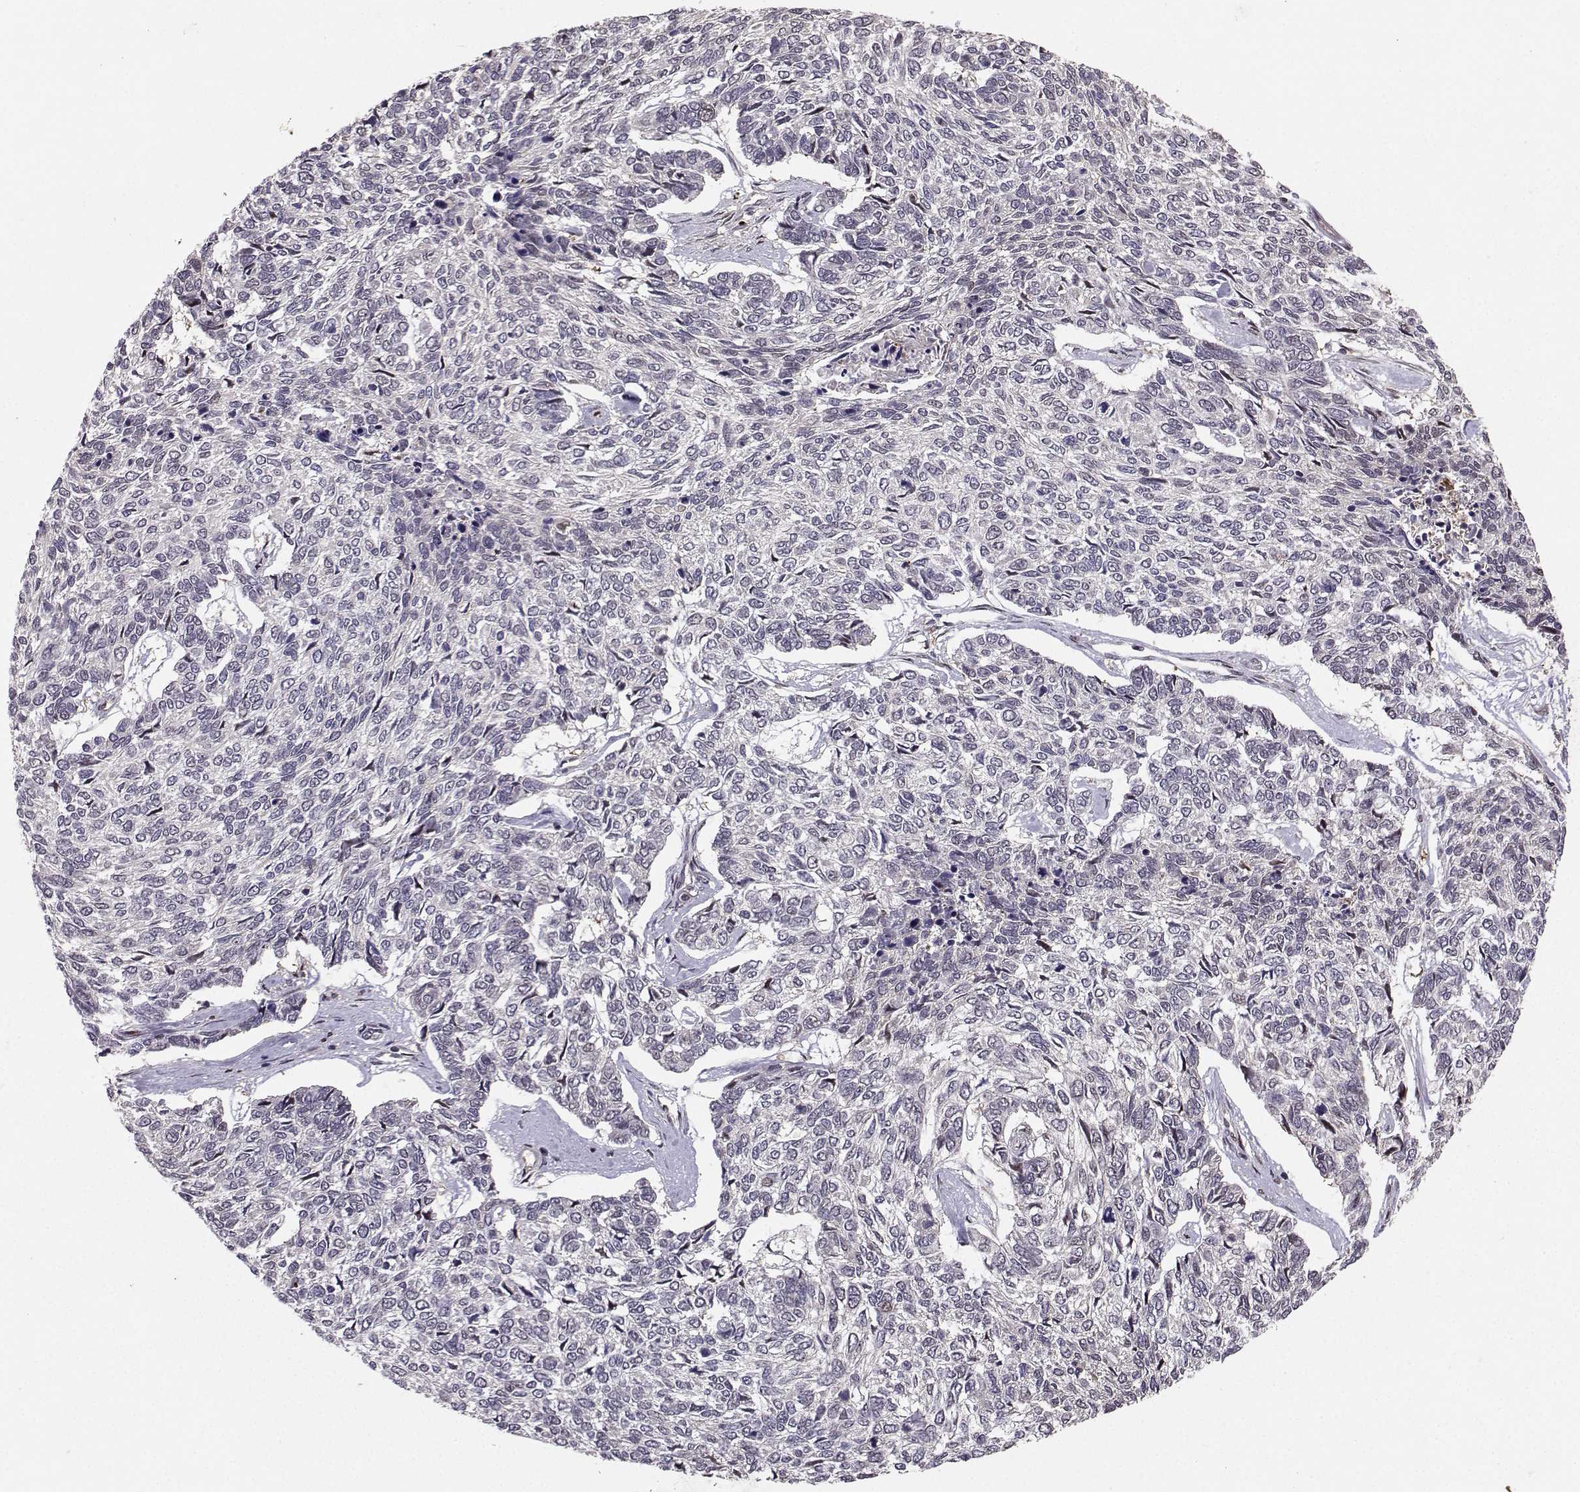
{"staining": {"intensity": "negative", "quantity": "none", "location": "none"}, "tissue": "skin cancer", "cell_type": "Tumor cells", "image_type": "cancer", "snomed": [{"axis": "morphology", "description": "Basal cell carcinoma"}, {"axis": "topography", "description": "Skin"}], "caption": "There is no significant staining in tumor cells of skin cancer. The staining is performed using DAB brown chromogen with nuclei counter-stained in using hematoxylin.", "gene": "PKP2", "patient": {"sex": "female", "age": 65}}